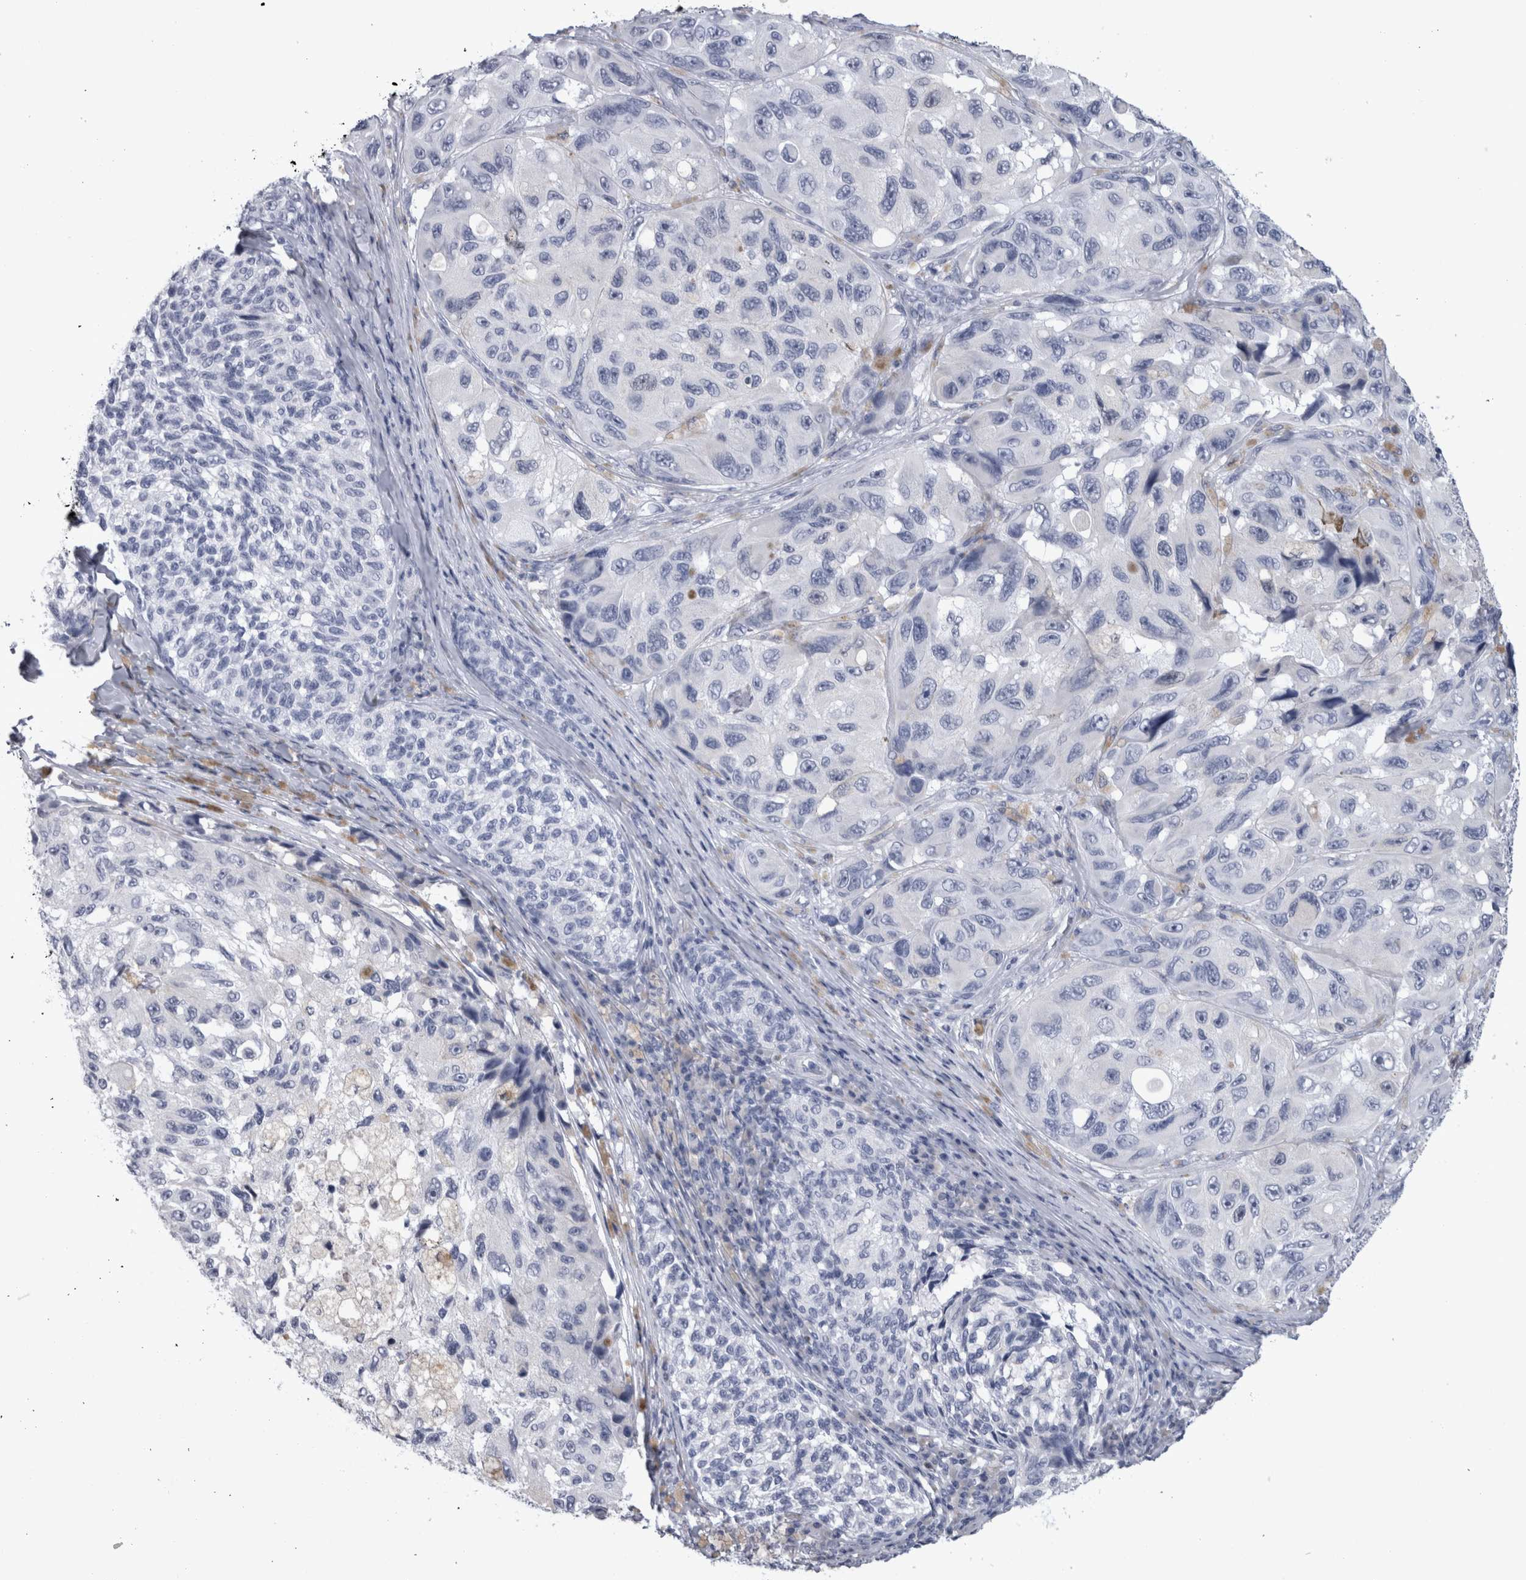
{"staining": {"intensity": "negative", "quantity": "none", "location": "none"}, "tissue": "melanoma", "cell_type": "Tumor cells", "image_type": "cancer", "snomed": [{"axis": "morphology", "description": "Malignant melanoma, NOS"}, {"axis": "topography", "description": "Skin"}], "caption": "Immunohistochemistry histopathology image of neoplastic tissue: melanoma stained with DAB displays no significant protein staining in tumor cells.", "gene": "PAX5", "patient": {"sex": "female", "age": 73}}